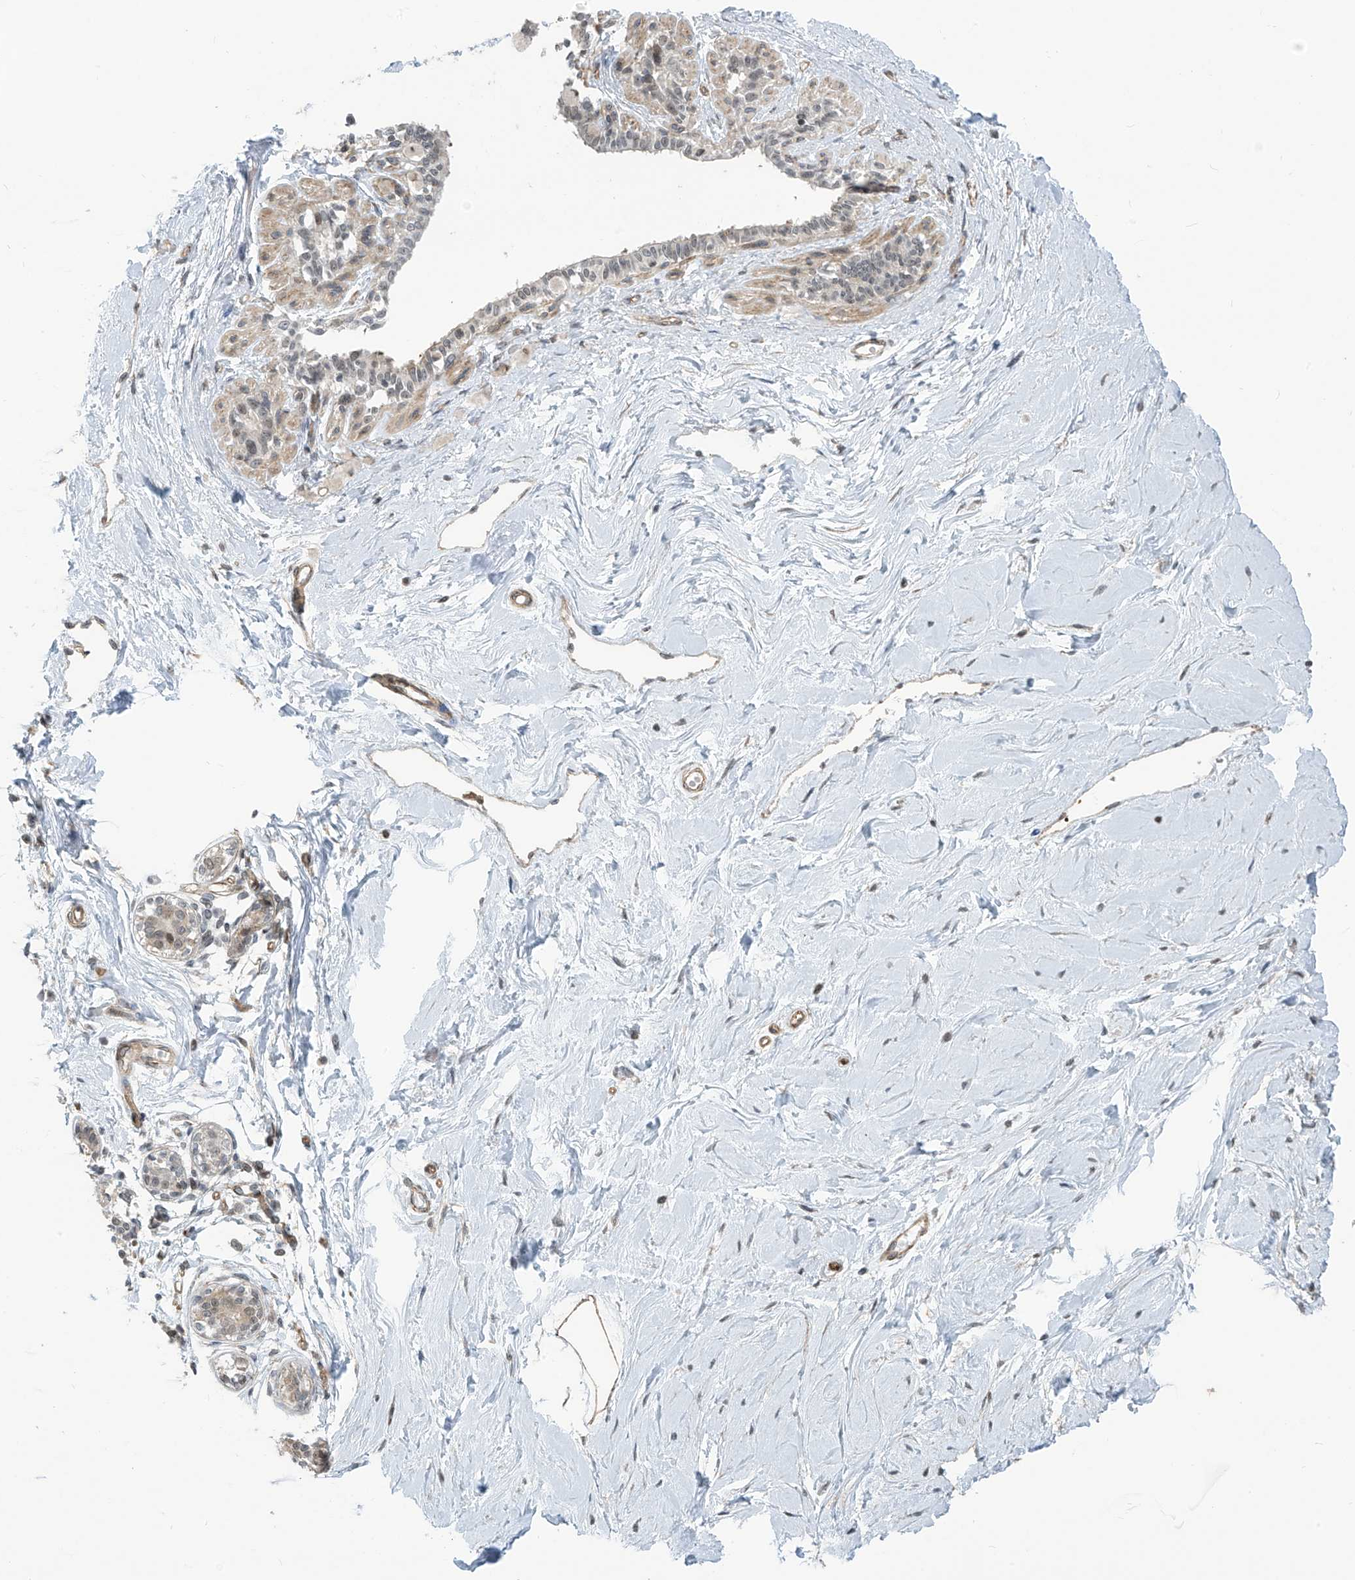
{"staining": {"intensity": "weak", "quantity": ">75%", "location": "cytoplasmic/membranous"}, "tissue": "breast", "cell_type": "Adipocytes", "image_type": "normal", "snomed": [{"axis": "morphology", "description": "Normal tissue, NOS"}, {"axis": "topography", "description": "Breast"}], "caption": "Breast stained with a brown dye shows weak cytoplasmic/membranous positive expression in about >75% of adipocytes.", "gene": "METAP1D", "patient": {"sex": "female", "age": 45}}